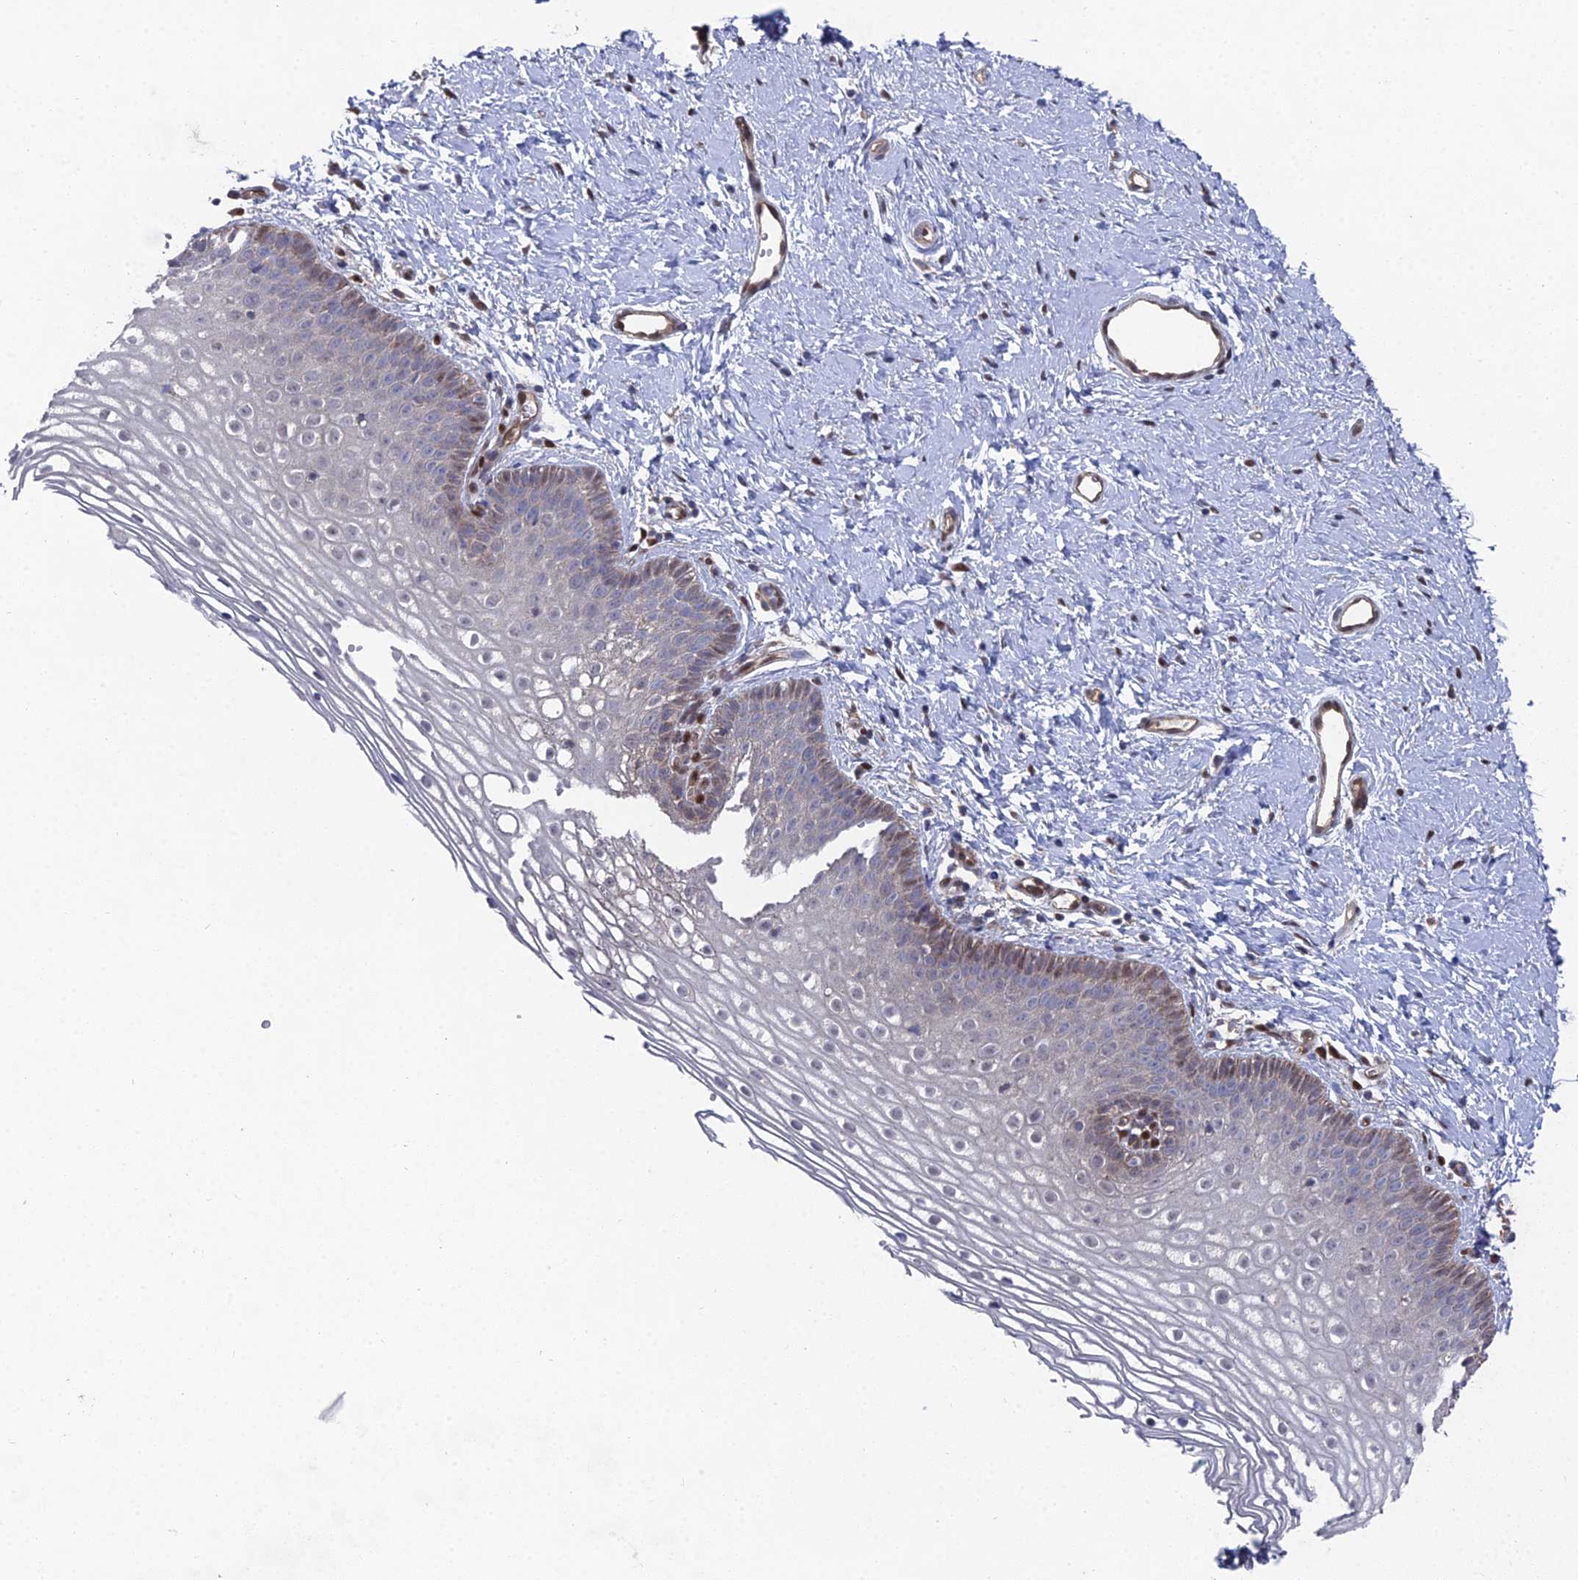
{"staining": {"intensity": "moderate", "quantity": "<25%", "location": "cytoplasmic/membranous,nuclear"}, "tissue": "vagina", "cell_type": "Squamous epithelial cells", "image_type": "normal", "snomed": [{"axis": "morphology", "description": "Normal tissue, NOS"}, {"axis": "topography", "description": "Vagina"}], "caption": "Benign vagina reveals moderate cytoplasmic/membranous,nuclear positivity in about <25% of squamous epithelial cells, visualized by immunohistochemistry.", "gene": "UNC5D", "patient": {"sex": "female", "age": 32}}